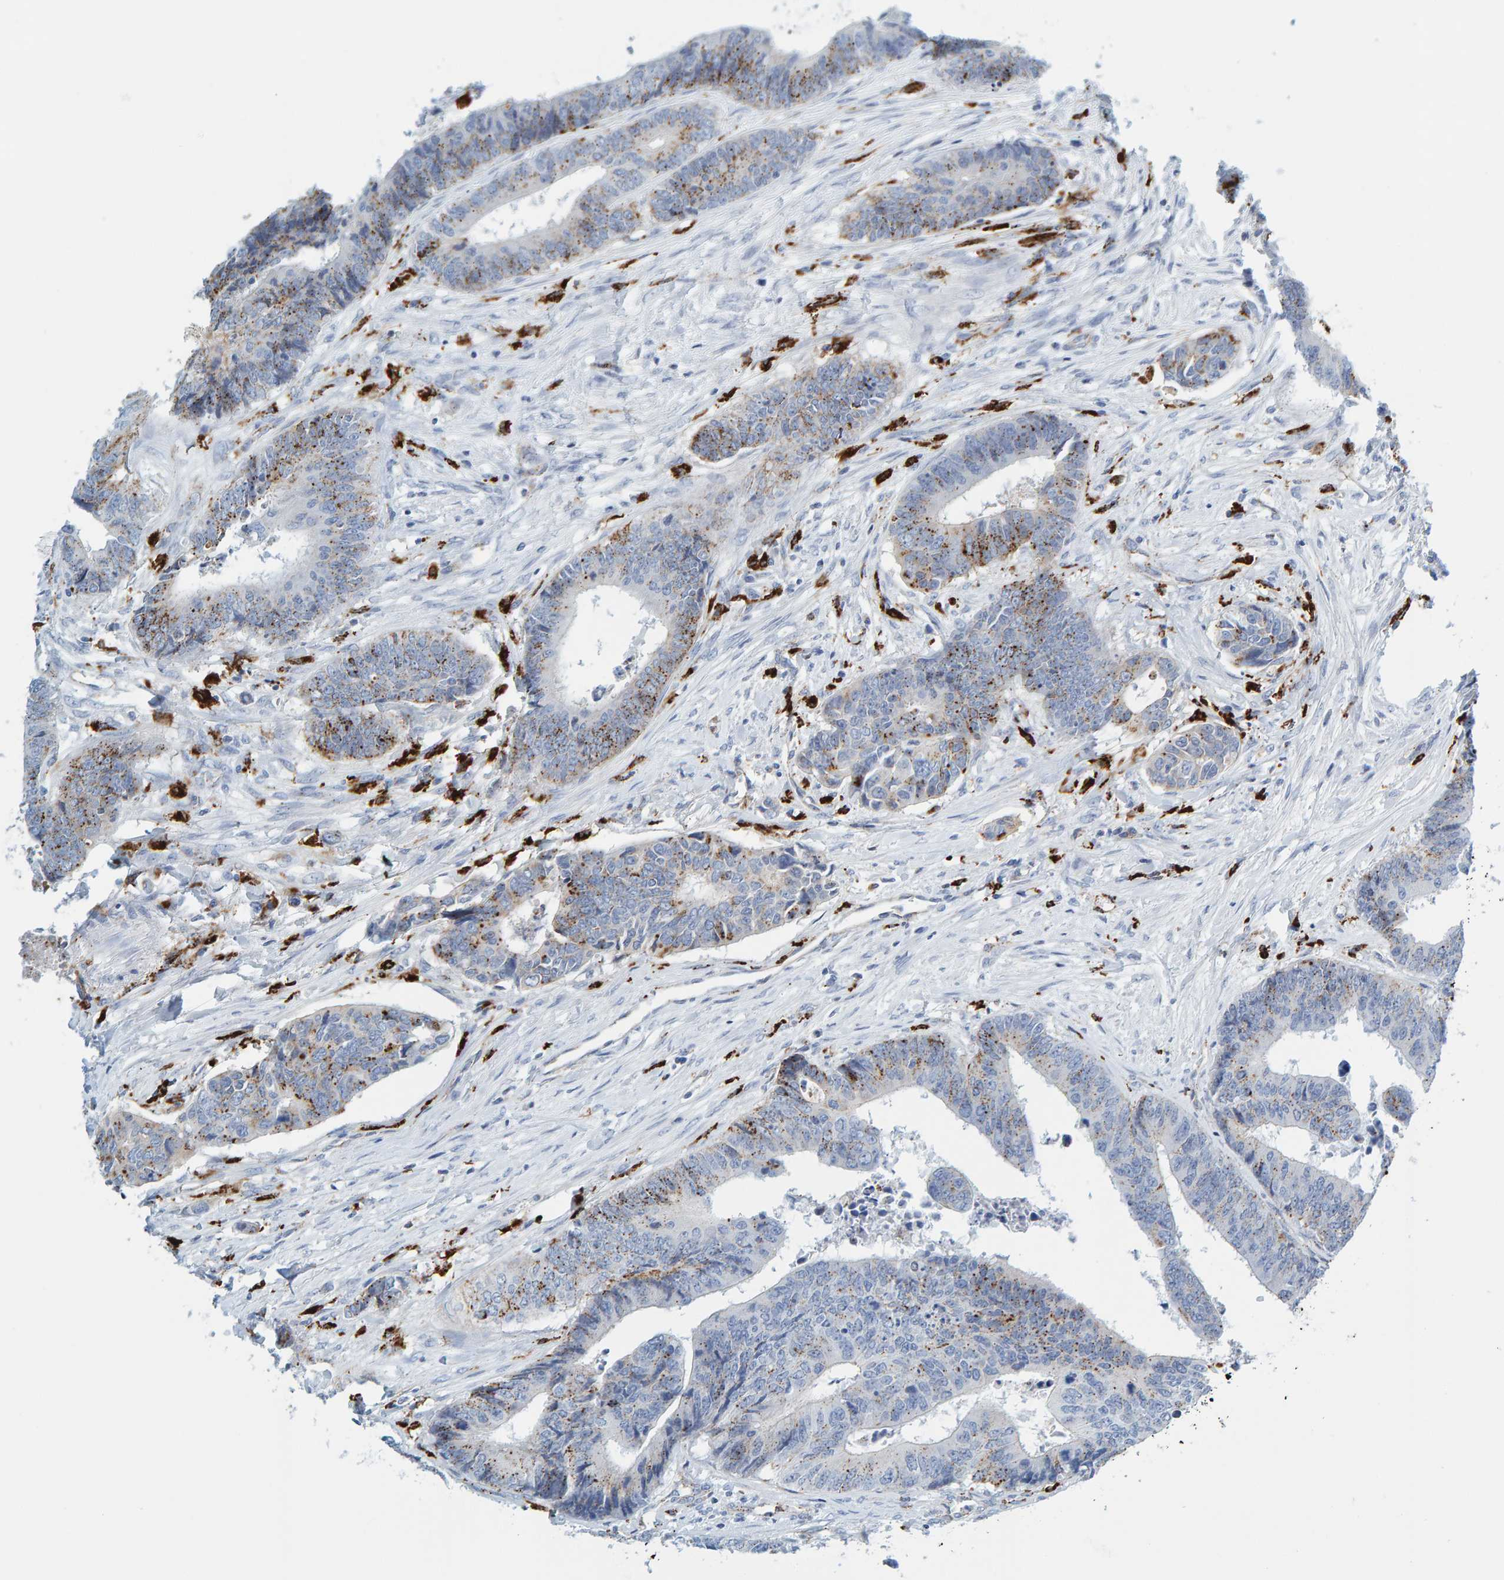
{"staining": {"intensity": "moderate", "quantity": "25%-75%", "location": "cytoplasmic/membranous"}, "tissue": "colorectal cancer", "cell_type": "Tumor cells", "image_type": "cancer", "snomed": [{"axis": "morphology", "description": "Adenocarcinoma, NOS"}, {"axis": "topography", "description": "Rectum"}], "caption": "High-power microscopy captured an immunohistochemistry (IHC) image of colorectal cancer (adenocarcinoma), revealing moderate cytoplasmic/membranous expression in about 25%-75% of tumor cells. (Brightfield microscopy of DAB IHC at high magnification).", "gene": "BIN3", "patient": {"sex": "male", "age": 84}}